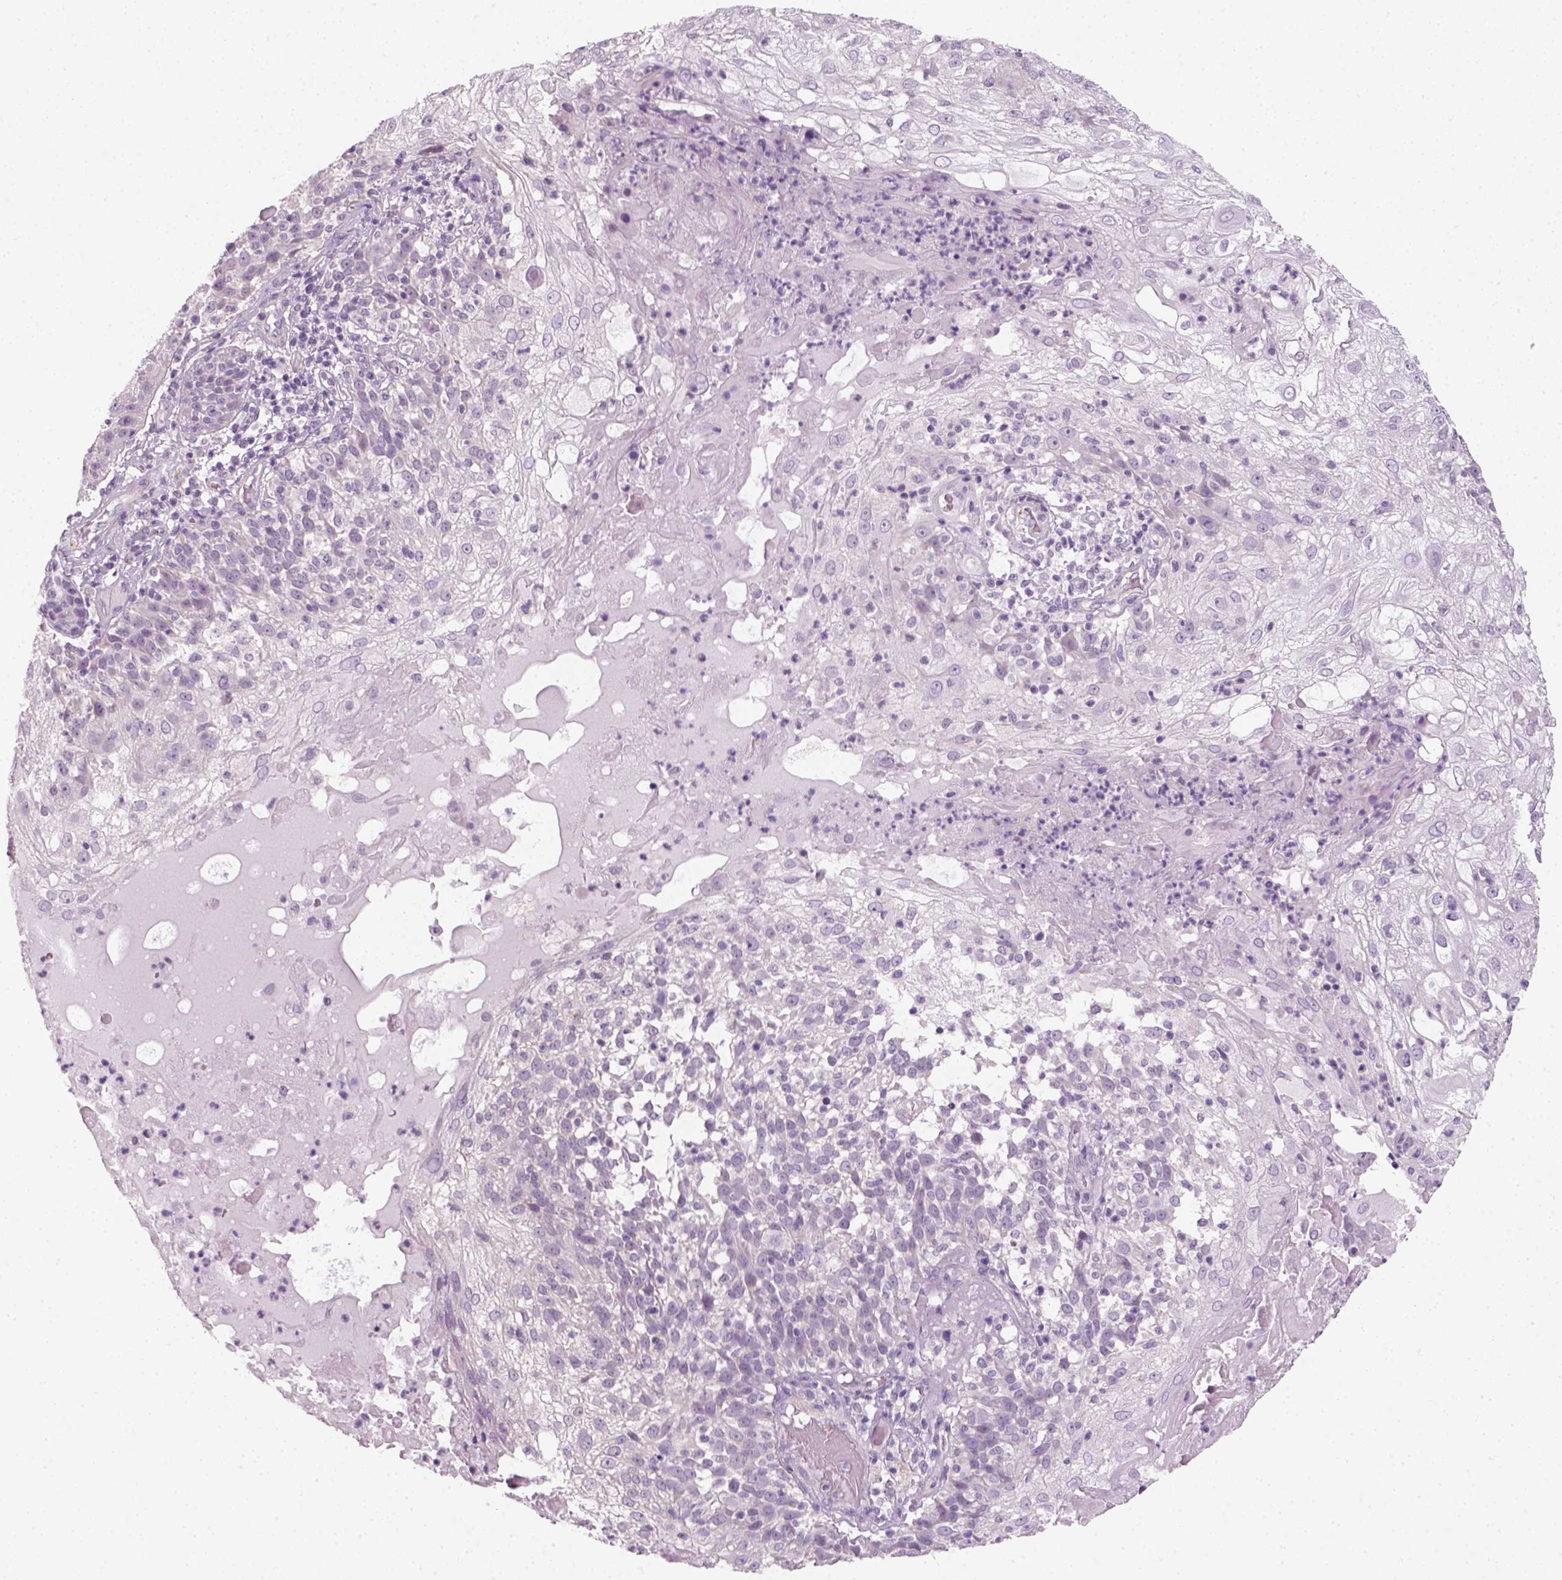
{"staining": {"intensity": "negative", "quantity": "none", "location": "none"}, "tissue": "skin cancer", "cell_type": "Tumor cells", "image_type": "cancer", "snomed": [{"axis": "morphology", "description": "Normal tissue, NOS"}, {"axis": "morphology", "description": "Squamous cell carcinoma, NOS"}, {"axis": "topography", "description": "Skin"}], "caption": "Skin cancer (squamous cell carcinoma) stained for a protein using immunohistochemistry (IHC) demonstrates no staining tumor cells.", "gene": "FAM163B", "patient": {"sex": "female", "age": 83}}